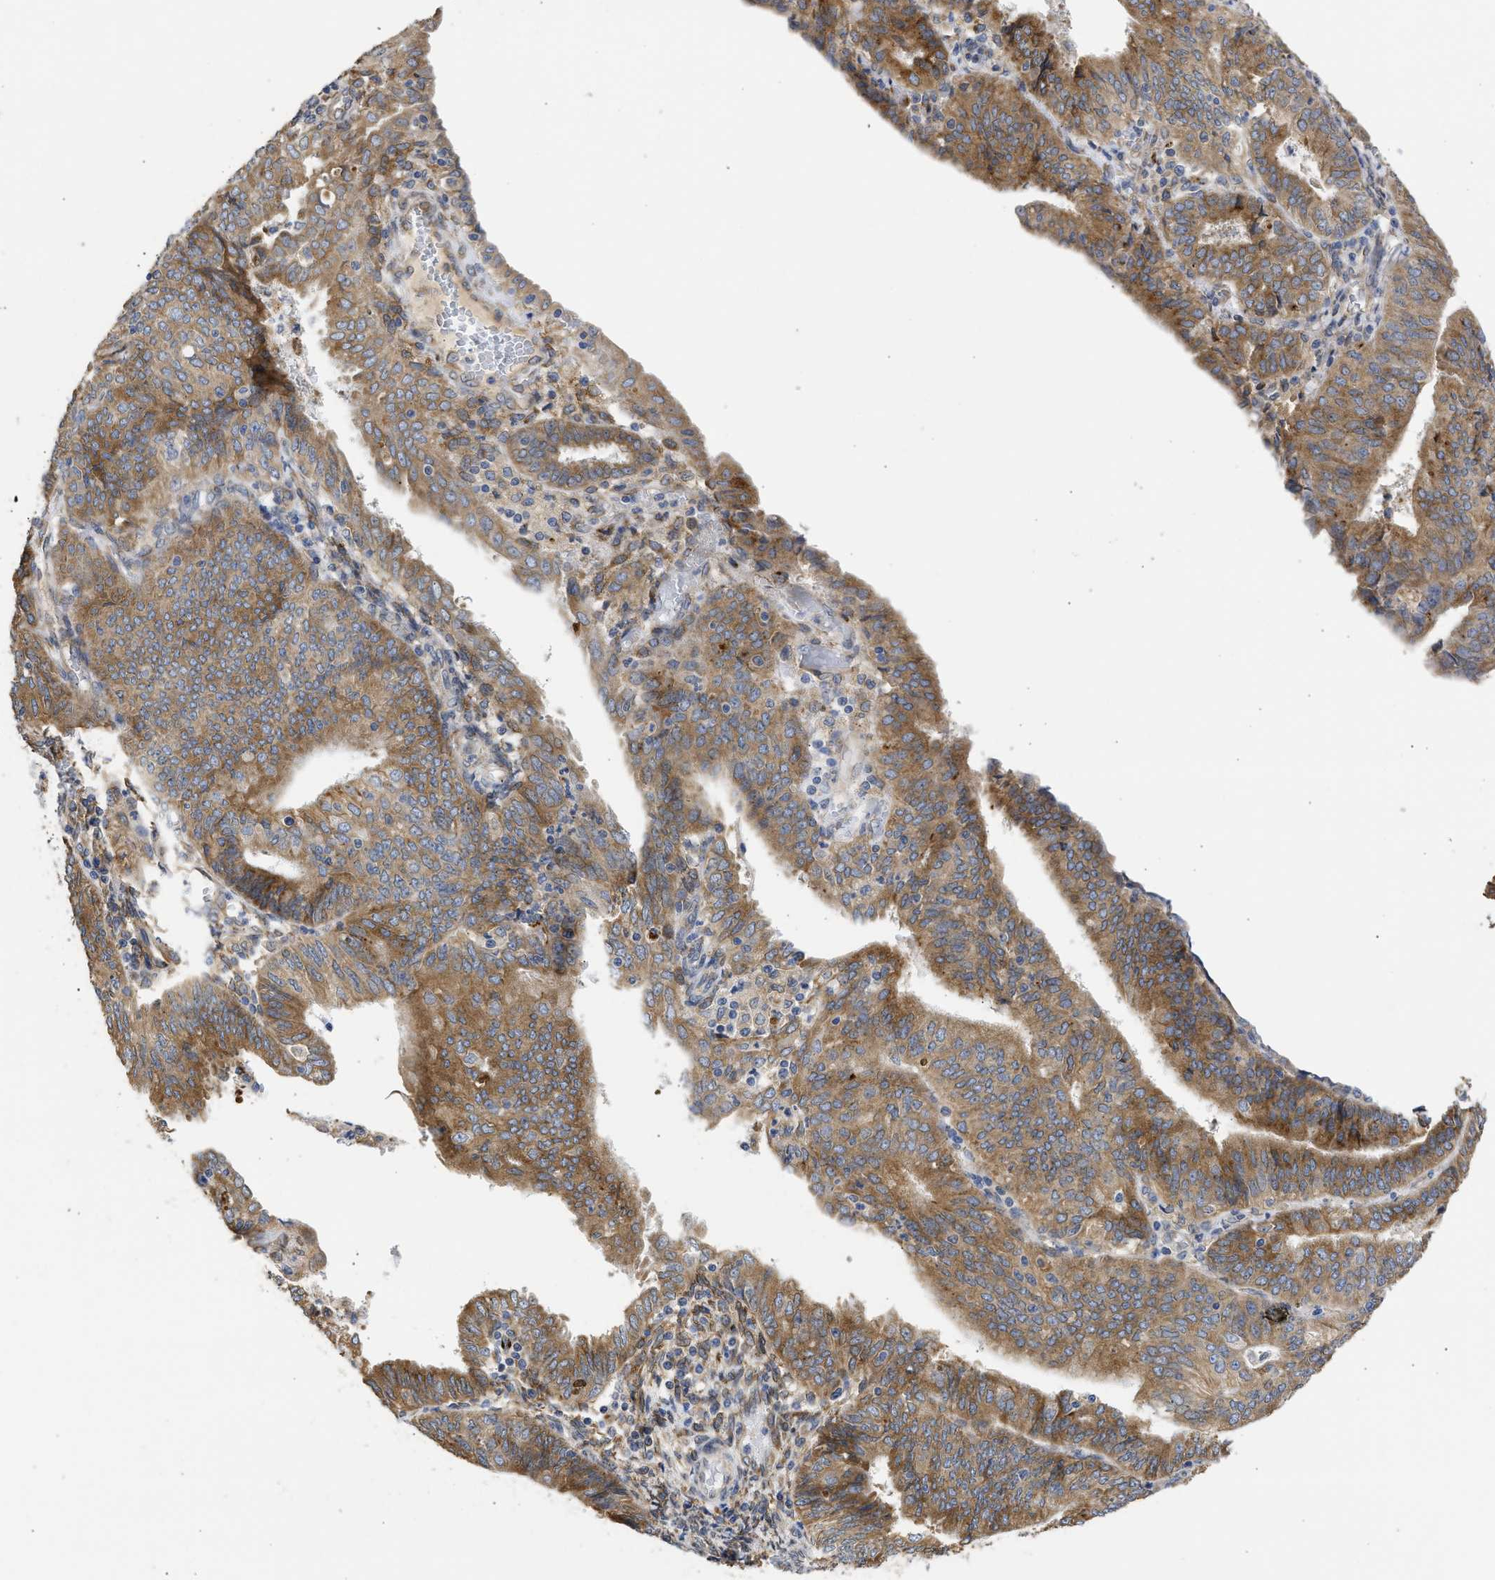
{"staining": {"intensity": "moderate", "quantity": ">75%", "location": "cytoplasmic/membranous"}, "tissue": "endometrial cancer", "cell_type": "Tumor cells", "image_type": "cancer", "snomed": [{"axis": "morphology", "description": "Adenocarcinoma, NOS"}, {"axis": "topography", "description": "Endometrium"}], "caption": "Immunohistochemical staining of human endometrial adenocarcinoma shows medium levels of moderate cytoplasmic/membranous protein positivity in about >75% of tumor cells. The protein is shown in brown color, while the nuclei are stained blue.", "gene": "TMED1", "patient": {"sex": "female", "age": 58}}